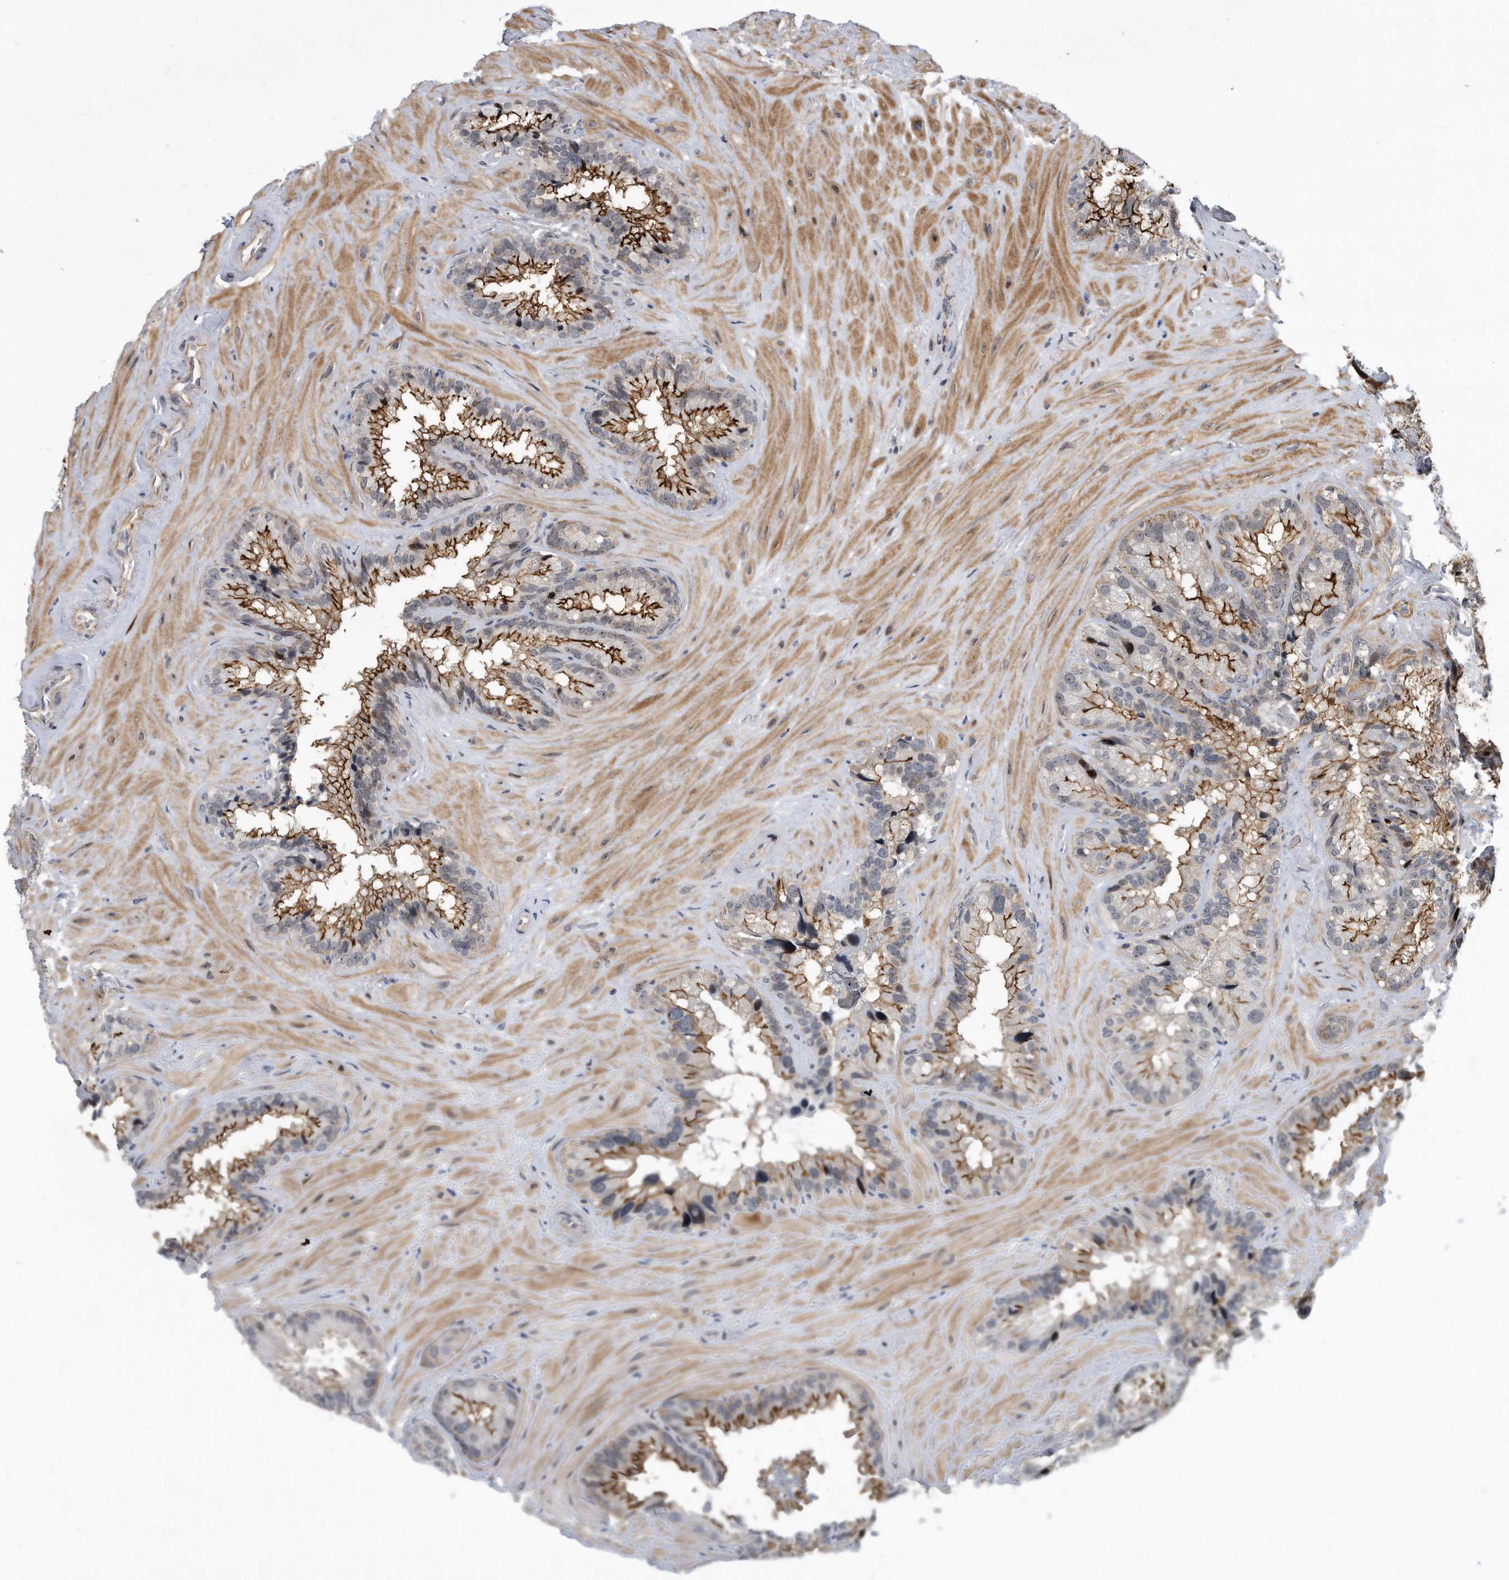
{"staining": {"intensity": "moderate", "quantity": "25%-75%", "location": "cytoplasmic/membranous"}, "tissue": "seminal vesicle", "cell_type": "Glandular cells", "image_type": "normal", "snomed": [{"axis": "morphology", "description": "Normal tissue, NOS"}, {"axis": "topography", "description": "Prostate"}, {"axis": "topography", "description": "Seminal veicle"}], "caption": "Immunohistochemical staining of unremarkable human seminal vesicle reveals moderate cytoplasmic/membranous protein expression in approximately 25%-75% of glandular cells. (DAB (3,3'-diaminobenzidine) IHC, brown staining for protein, blue staining for nuclei).", "gene": "PGBD2", "patient": {"sex": "male", "age": 68}}